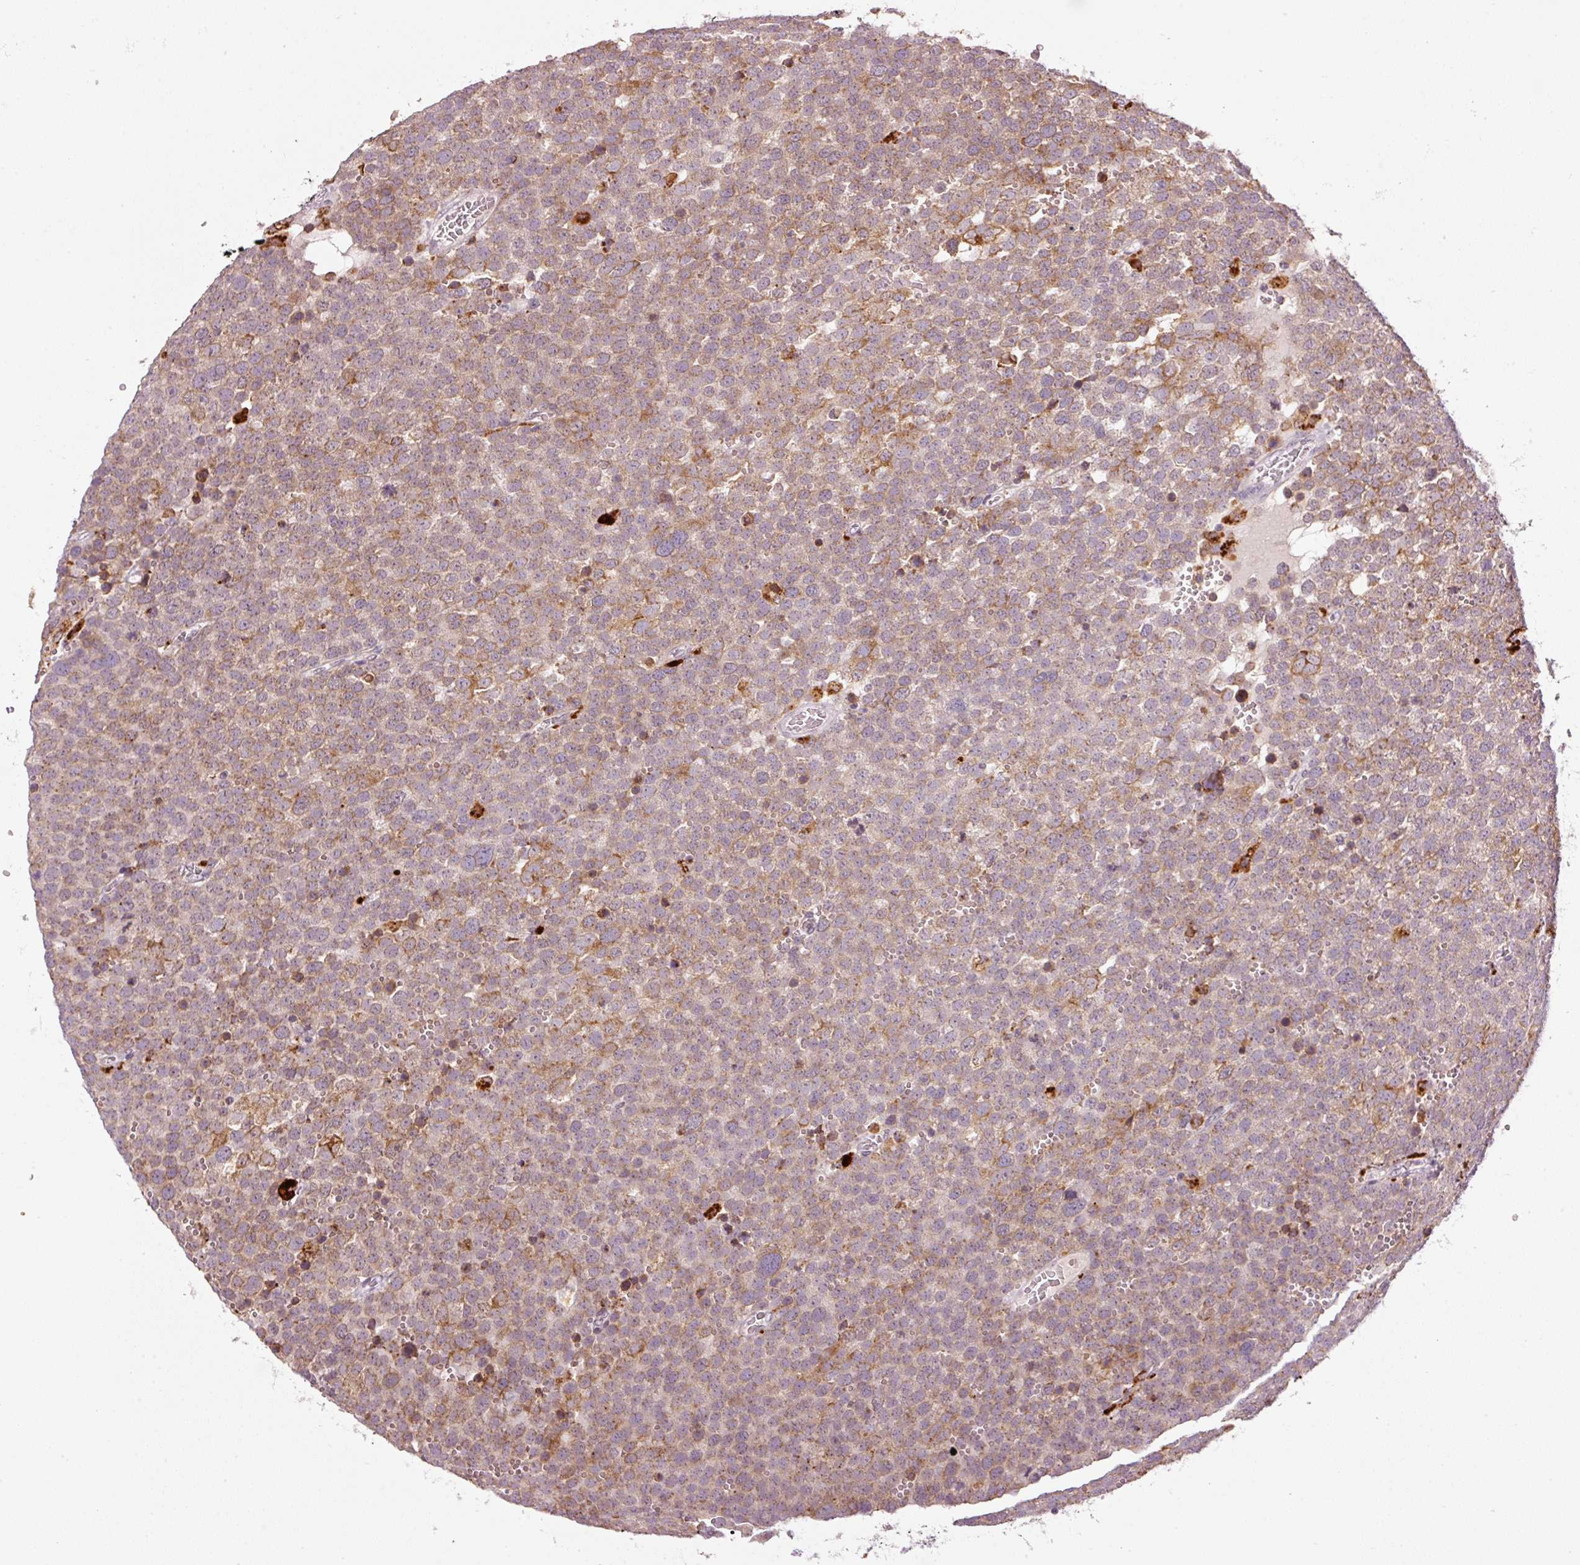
{"staining": {"intensity": "moderate", "quantity": ">75%", "location": "cytoplasmic/membranous"}, "tissue": "testis cancer", "cell_type": "Tumor cells", "image_type": "cancer", "snomed": [{"axis": "morphology", "description": "Seminoma, NOS"}, {"axis": "topography", "description": "Testis"}], "caption": "IHC of seminoma (testis) exhibits medium levels of moderate cytoplasmic/membranous positivity in about >75% of tumor cells.", "gene": "ZNF639", "patient": {"sex": "male", "age": 71}}